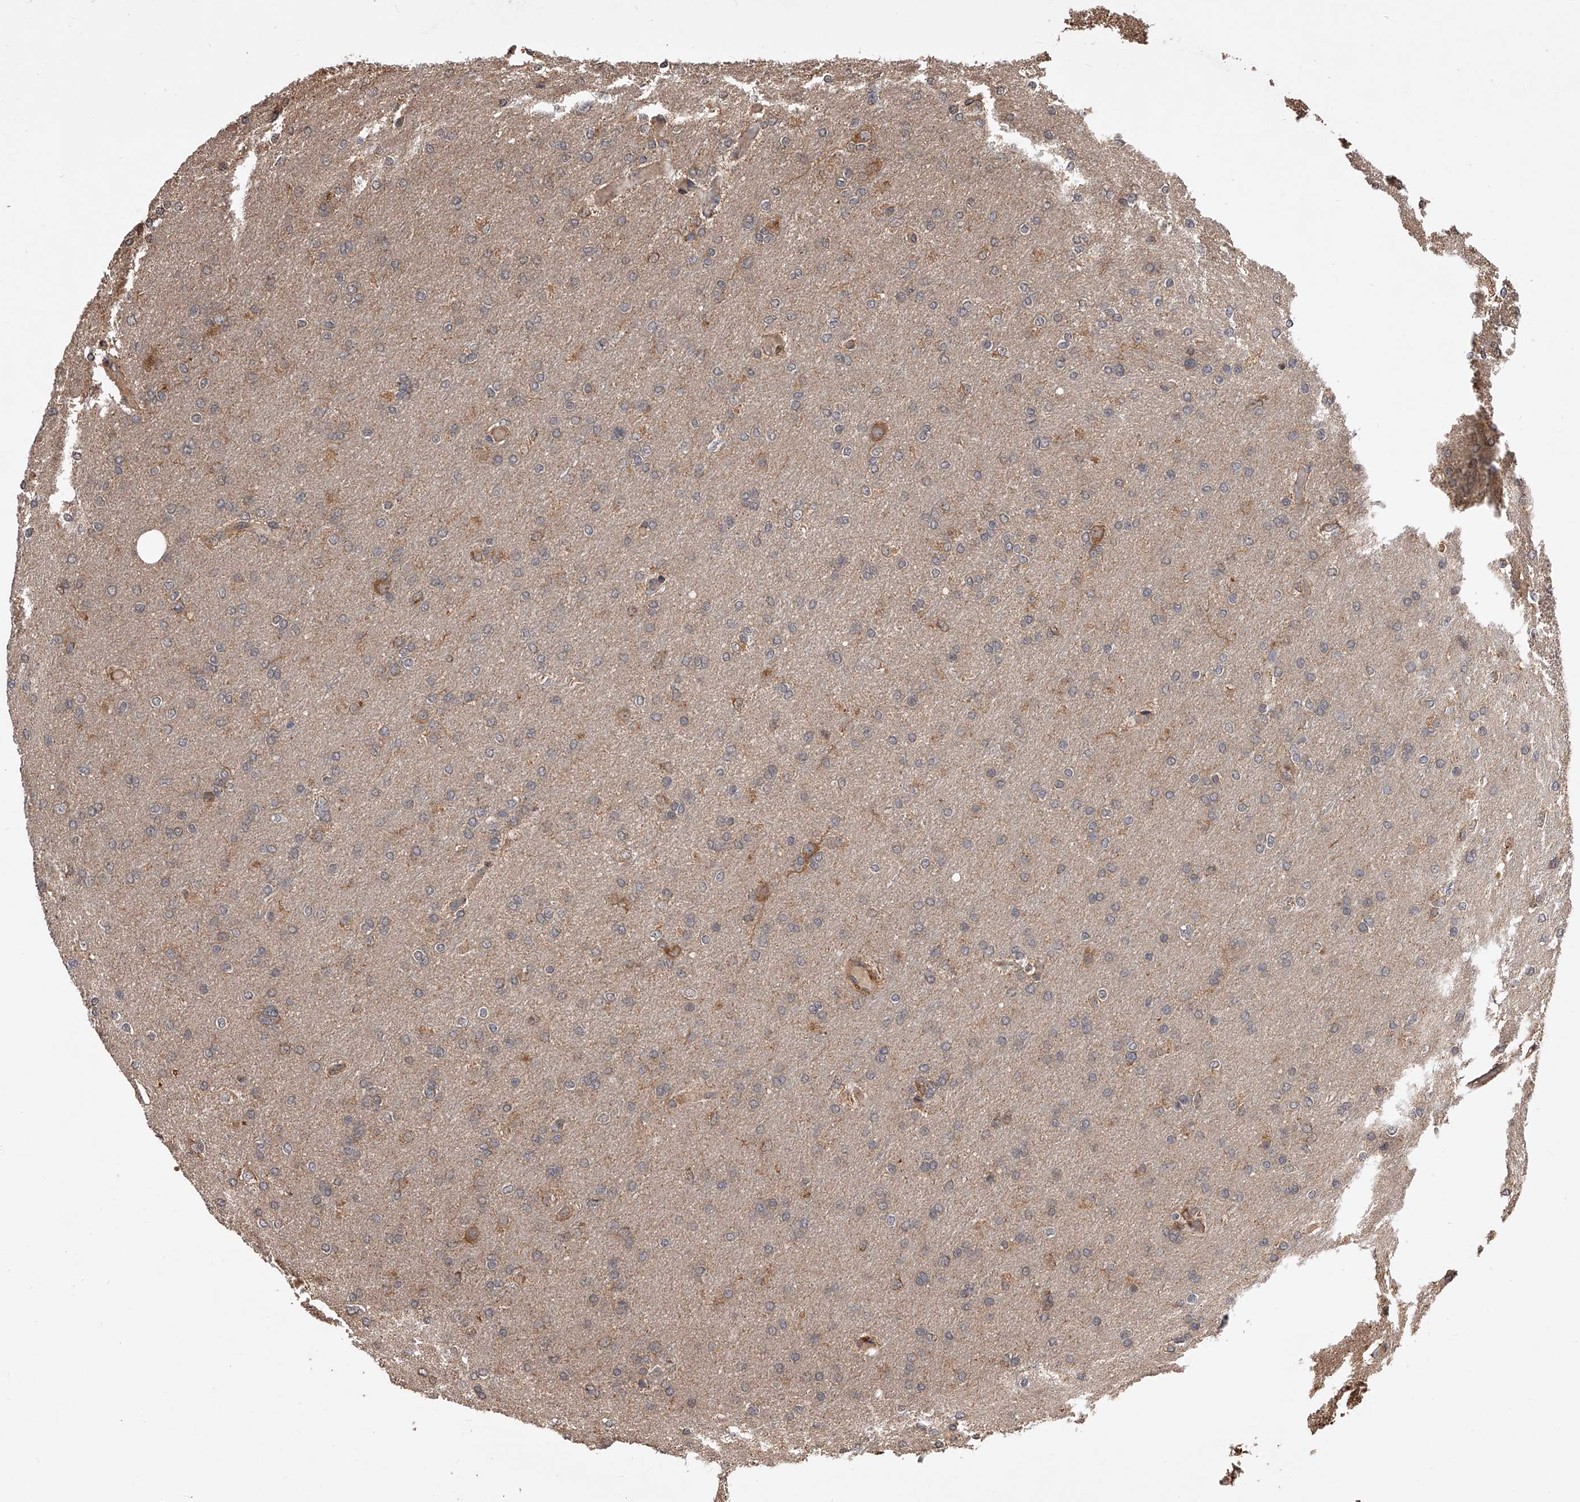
{"staining": {"intensity": "weak", "quantity": "25%-75%", "location": "cytoplasmic/membranous"}, "tissue": "glioma", "cell_type": "Tumor cells", "image_type": "cancer", "snomed": [{"axis": "morphology", "description": "Glioma, malignant, High grade"}, {"axis": "topography", "description": "Cerebral cortex"}], "caption": "Weak cytoplasmic/membranous positivity for a protein is identified in about 25%-75% of tumor cells of glioma using immunohistochemistry.", "gene": "GMDS", "patient": {"sex": "female", "age": 36}}